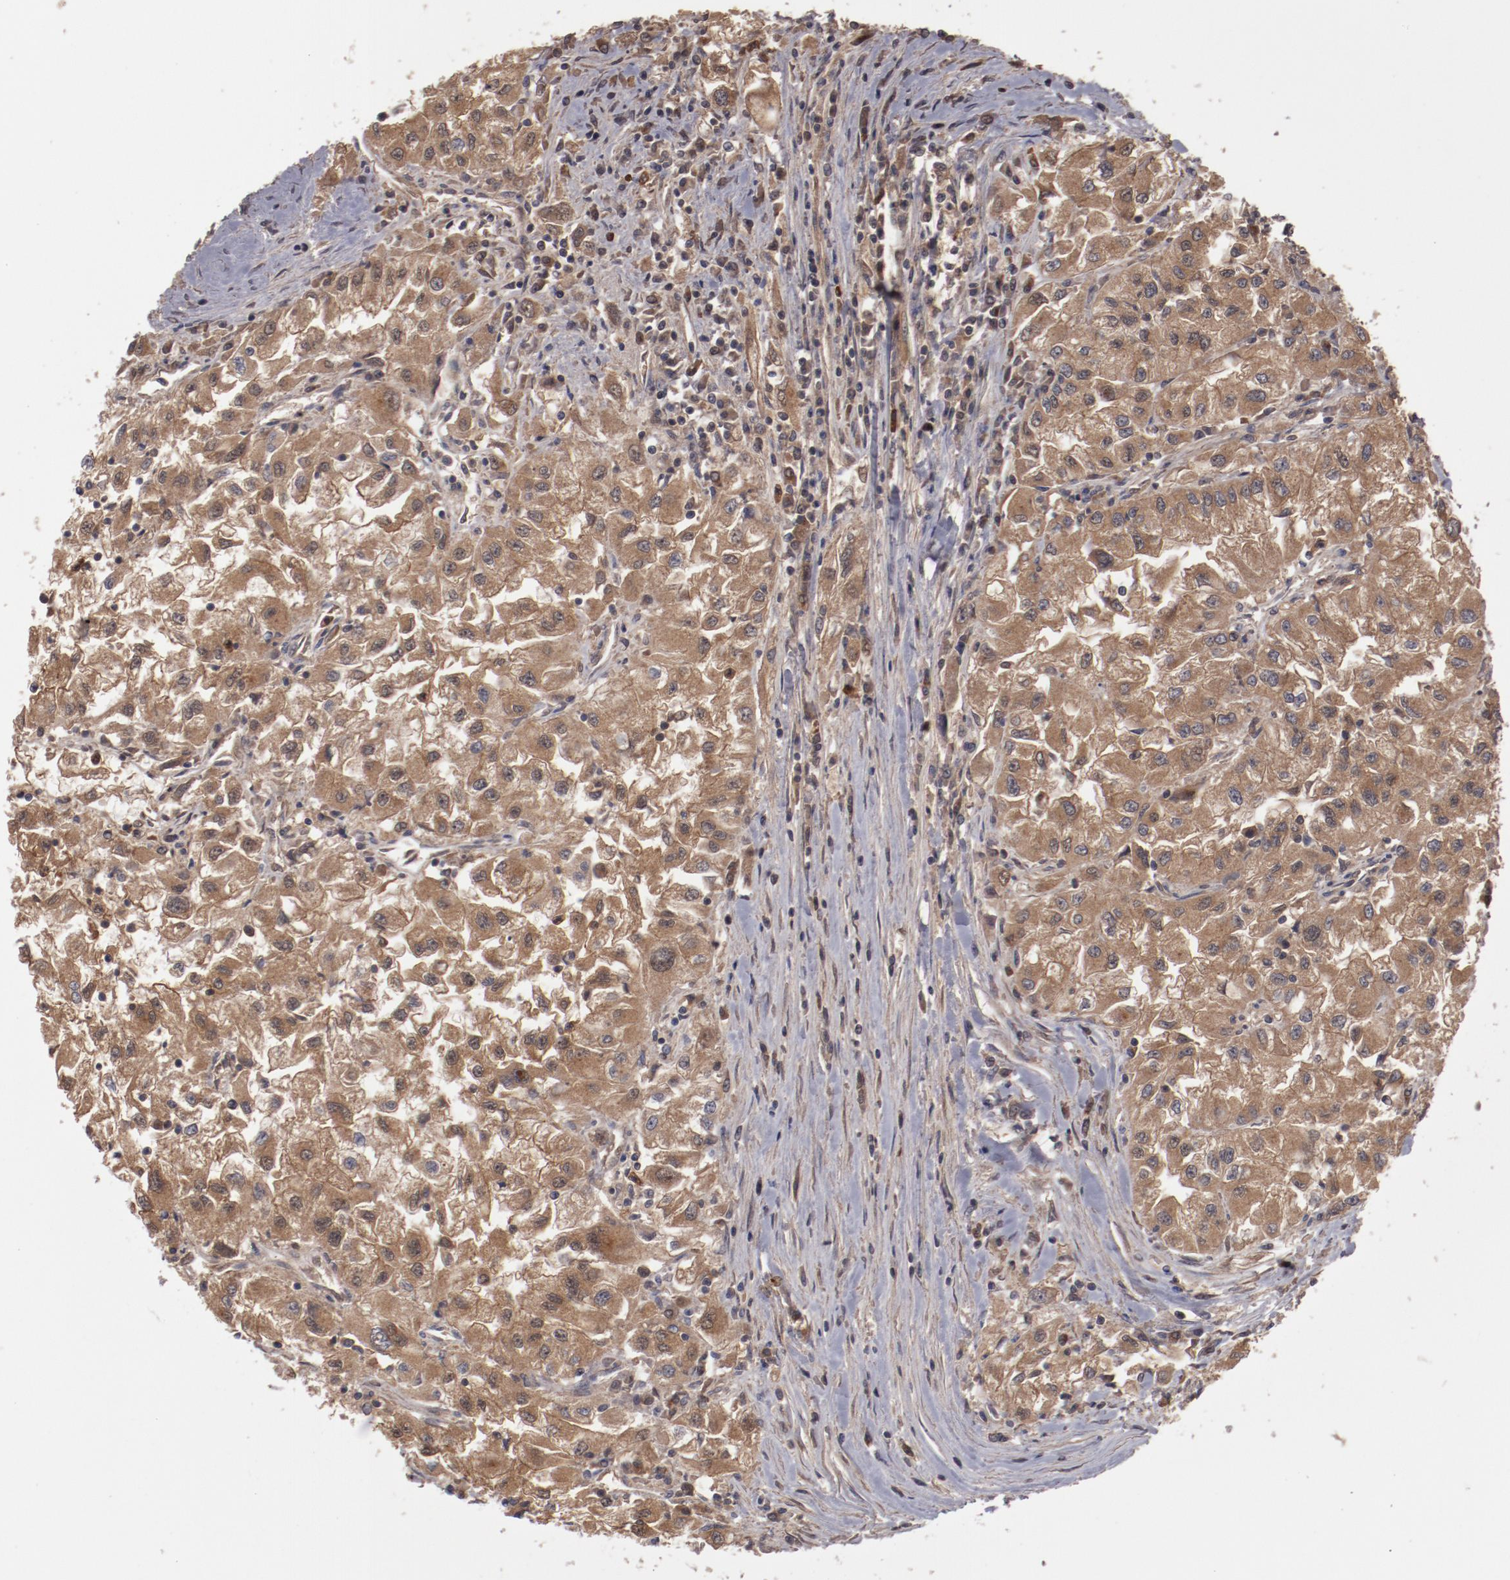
{"staining": {"intensity": "moderate", "quantity": ">75%", "location": "cytoplasmic/membranous"}, "tissue": "renal cancer", "cell_type": "Tumor cells", "image_type": "cancer", "snomed": [{"axis": "morphology", "description": "Adenocarcinoma, NOS"}, {"axis": "topography", "description": "Kidney"}], "caption": "Protein expression analysis of adenocarcinoma (renal) displays moderate cytoplasmic/membranous expression in about >75% of tumor cells. The protein of interest is stained brown, and the nuclei are stained in blue (DAB IHC with brightfield microscopy, high magnification).", "gene": "SERPINA7", "patient": {"sex": "male", "age": 59}}